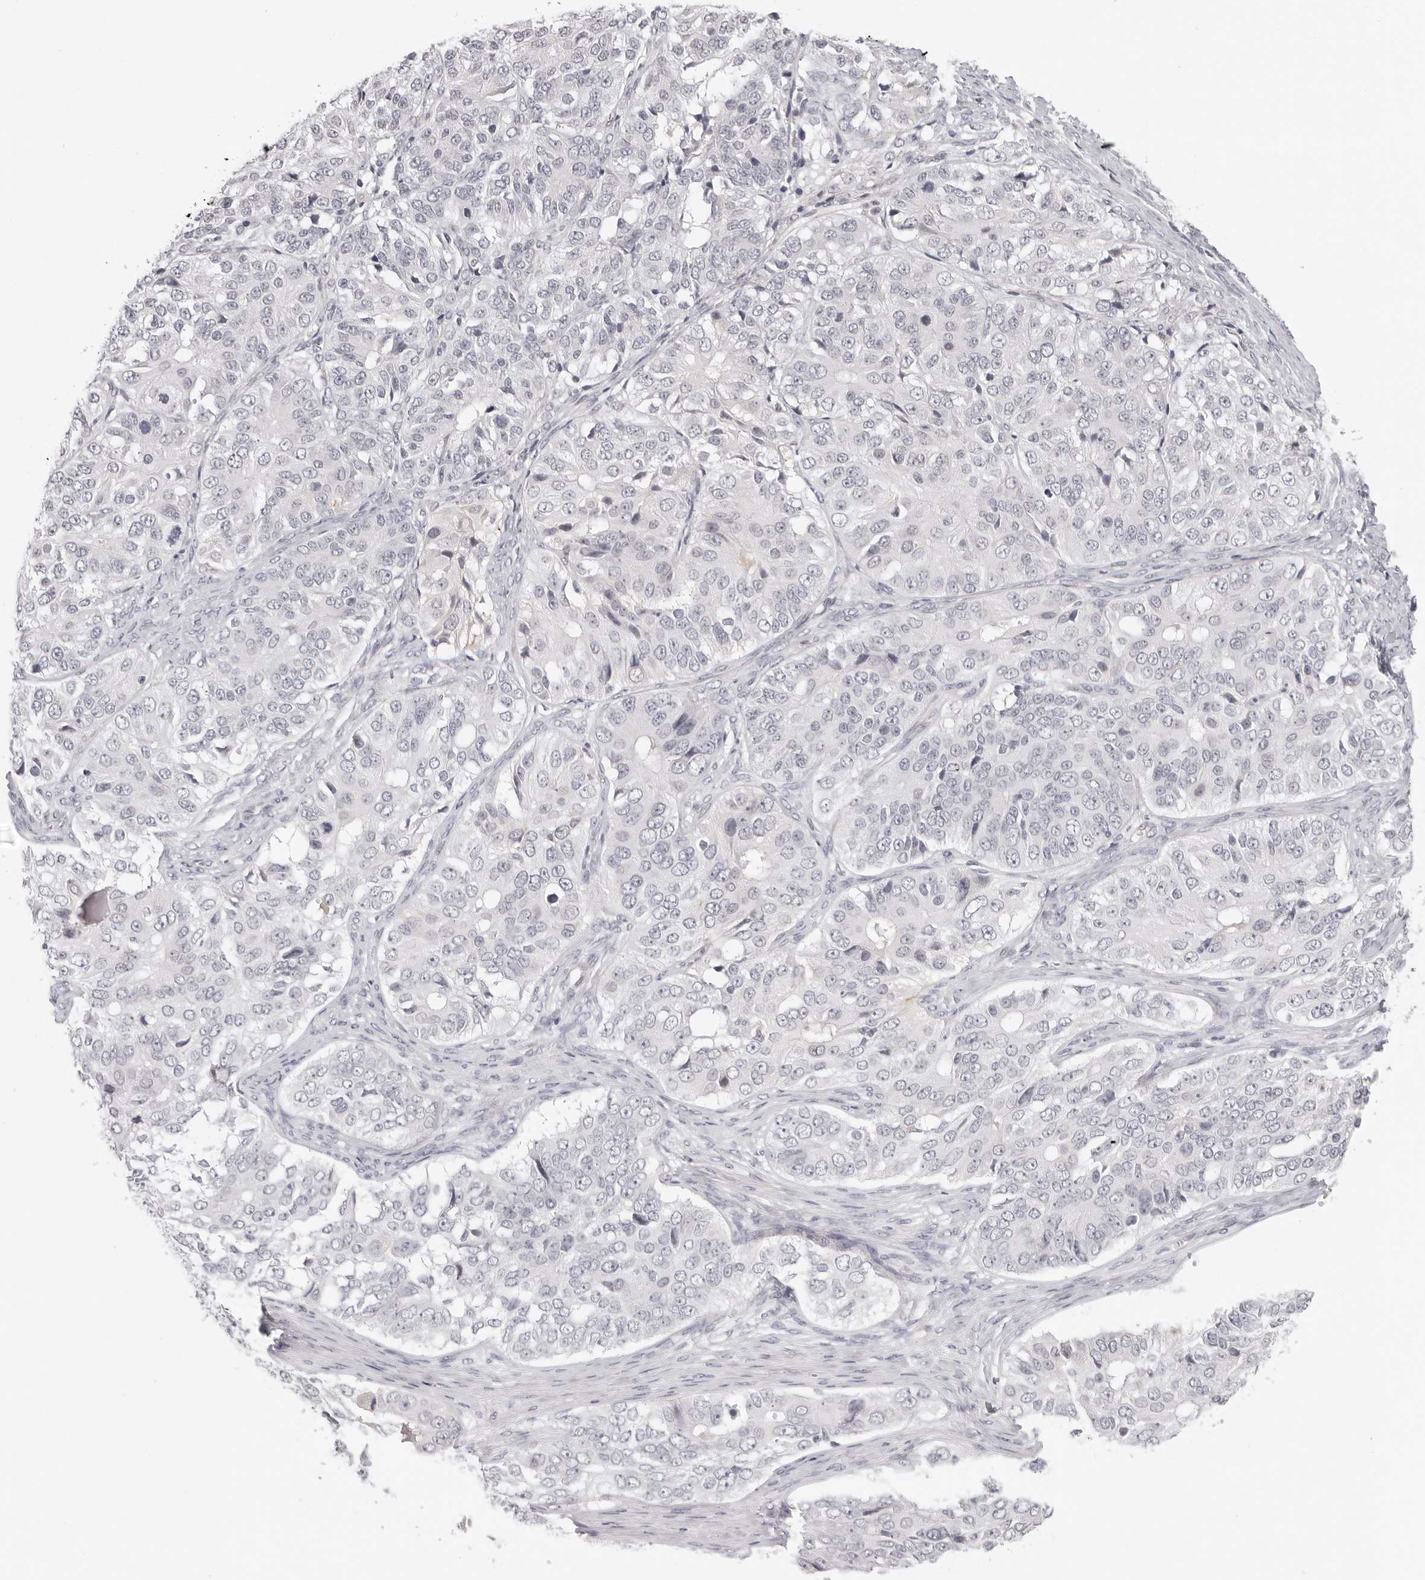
{"staining": {"intensity": "negative", "quantity": "none", "location": "none"}, "tissue": "ovarian cancer", "cell_type": "Tumor cells", "image_type": "cancer", "snomed": [{"axis": "morphology", "description": "Carcinoma, endometroid"}, {"axis": "topography", "description": "Ovary"}], "caption": "IHC of human ovarian endometroid carcinoma shows no positivity in tumor cells.", "gene": "STRADB", "patient": {"sex": "female", "age": 51}}